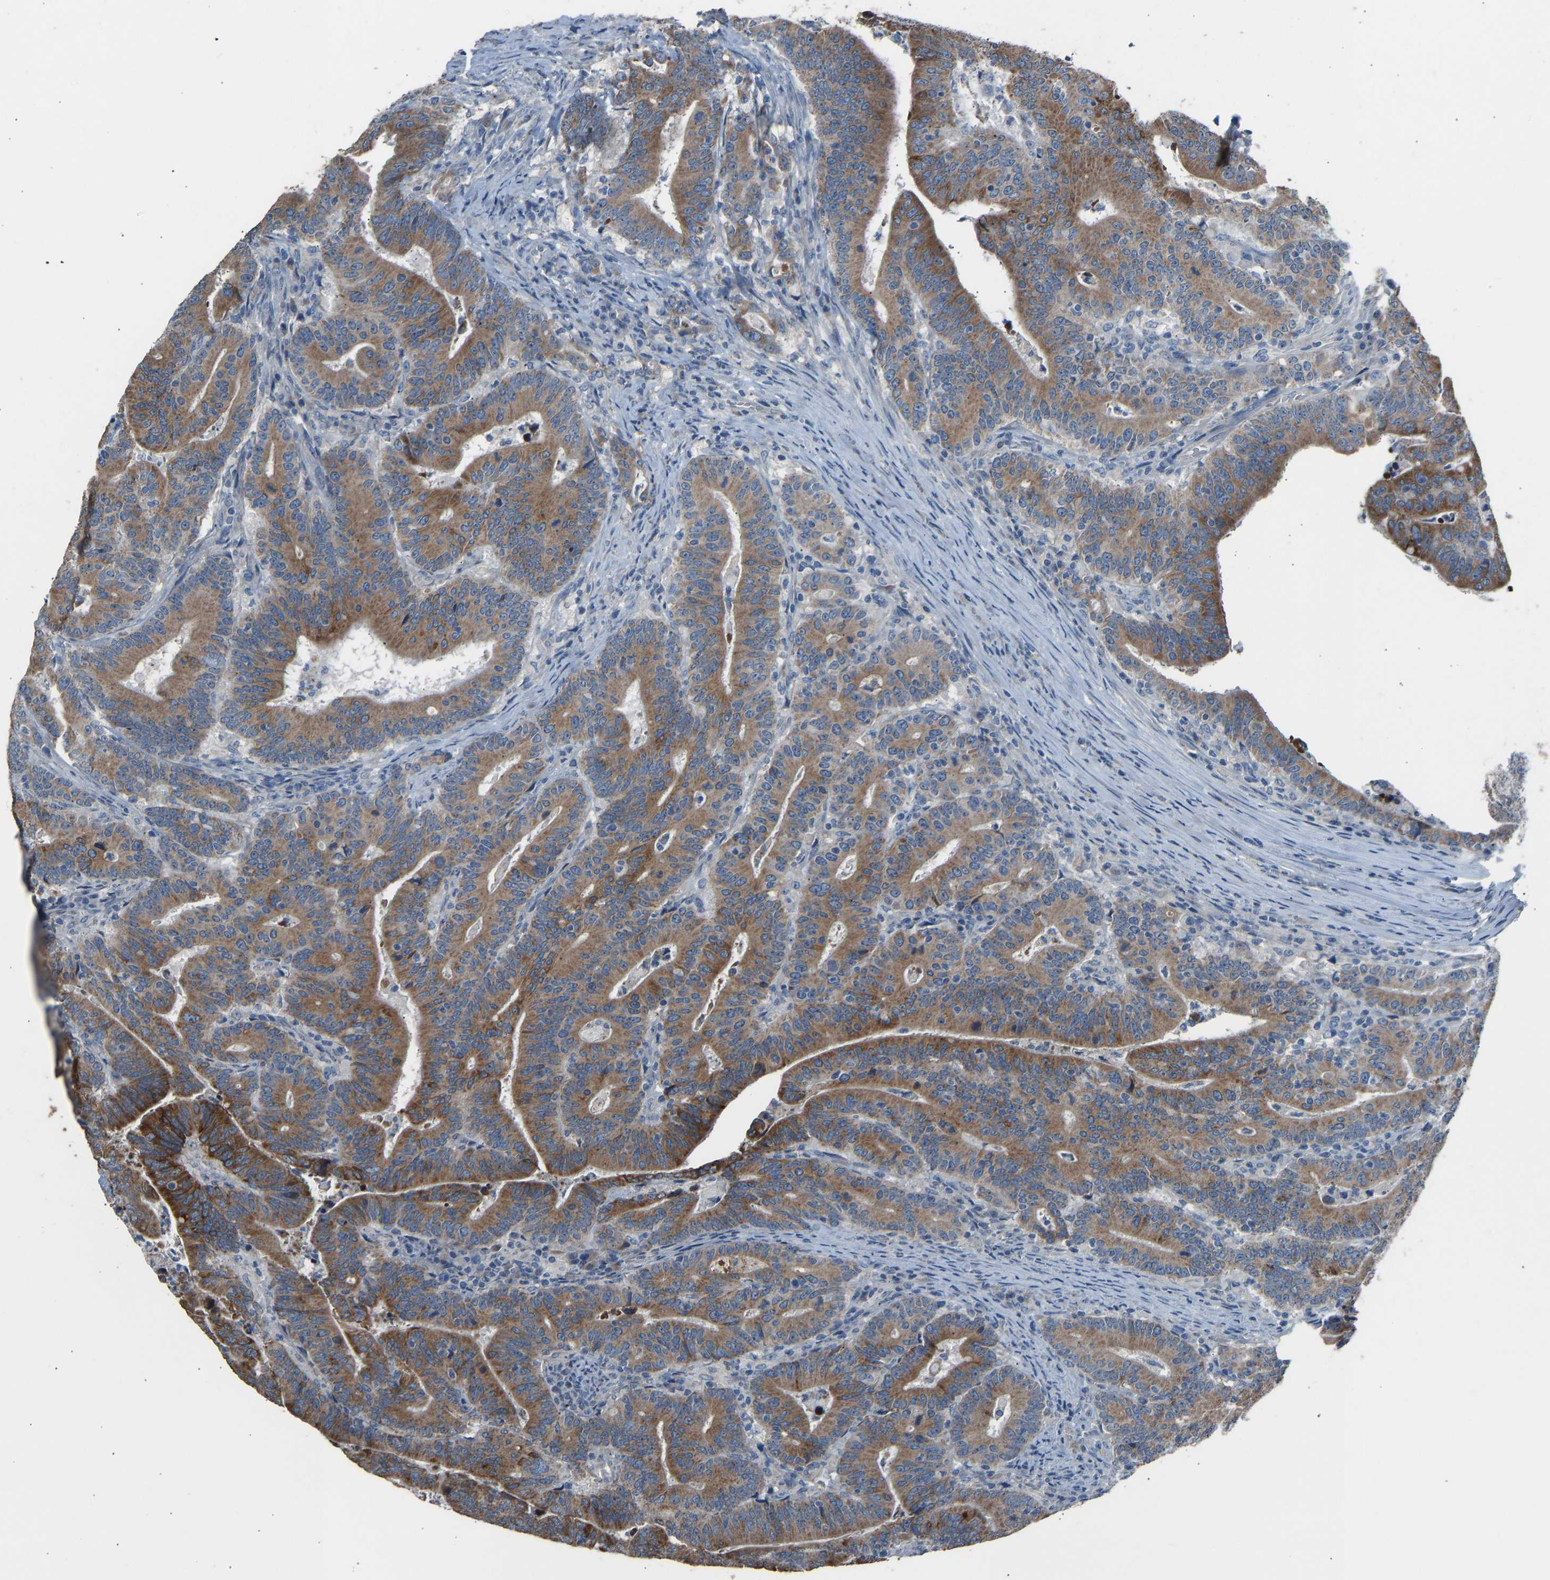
{"staining": {"intensity": "moderate", "quantity": ">75%", "location": "cytoplasmic/membranous"}, "tissue": "colorectal cancer", "cell_type": "Tumor cells", "image_type": "cancer", "snomed": [{"axis": "morphology", "description": "Adenocarcinoma, NOS"}, {"axis": "topography", "description": "Colon"}], "caption": "Immunohistochemistry (IHC) histopathology image of colorectal cancer stained for a protein (brown), which displays medium levels of moderate cytoplasmic/membranous expression in approximately >75% of tumor cells.", "gene": "TGFBR3", "patient": {"sex": "female", "age": 66}}